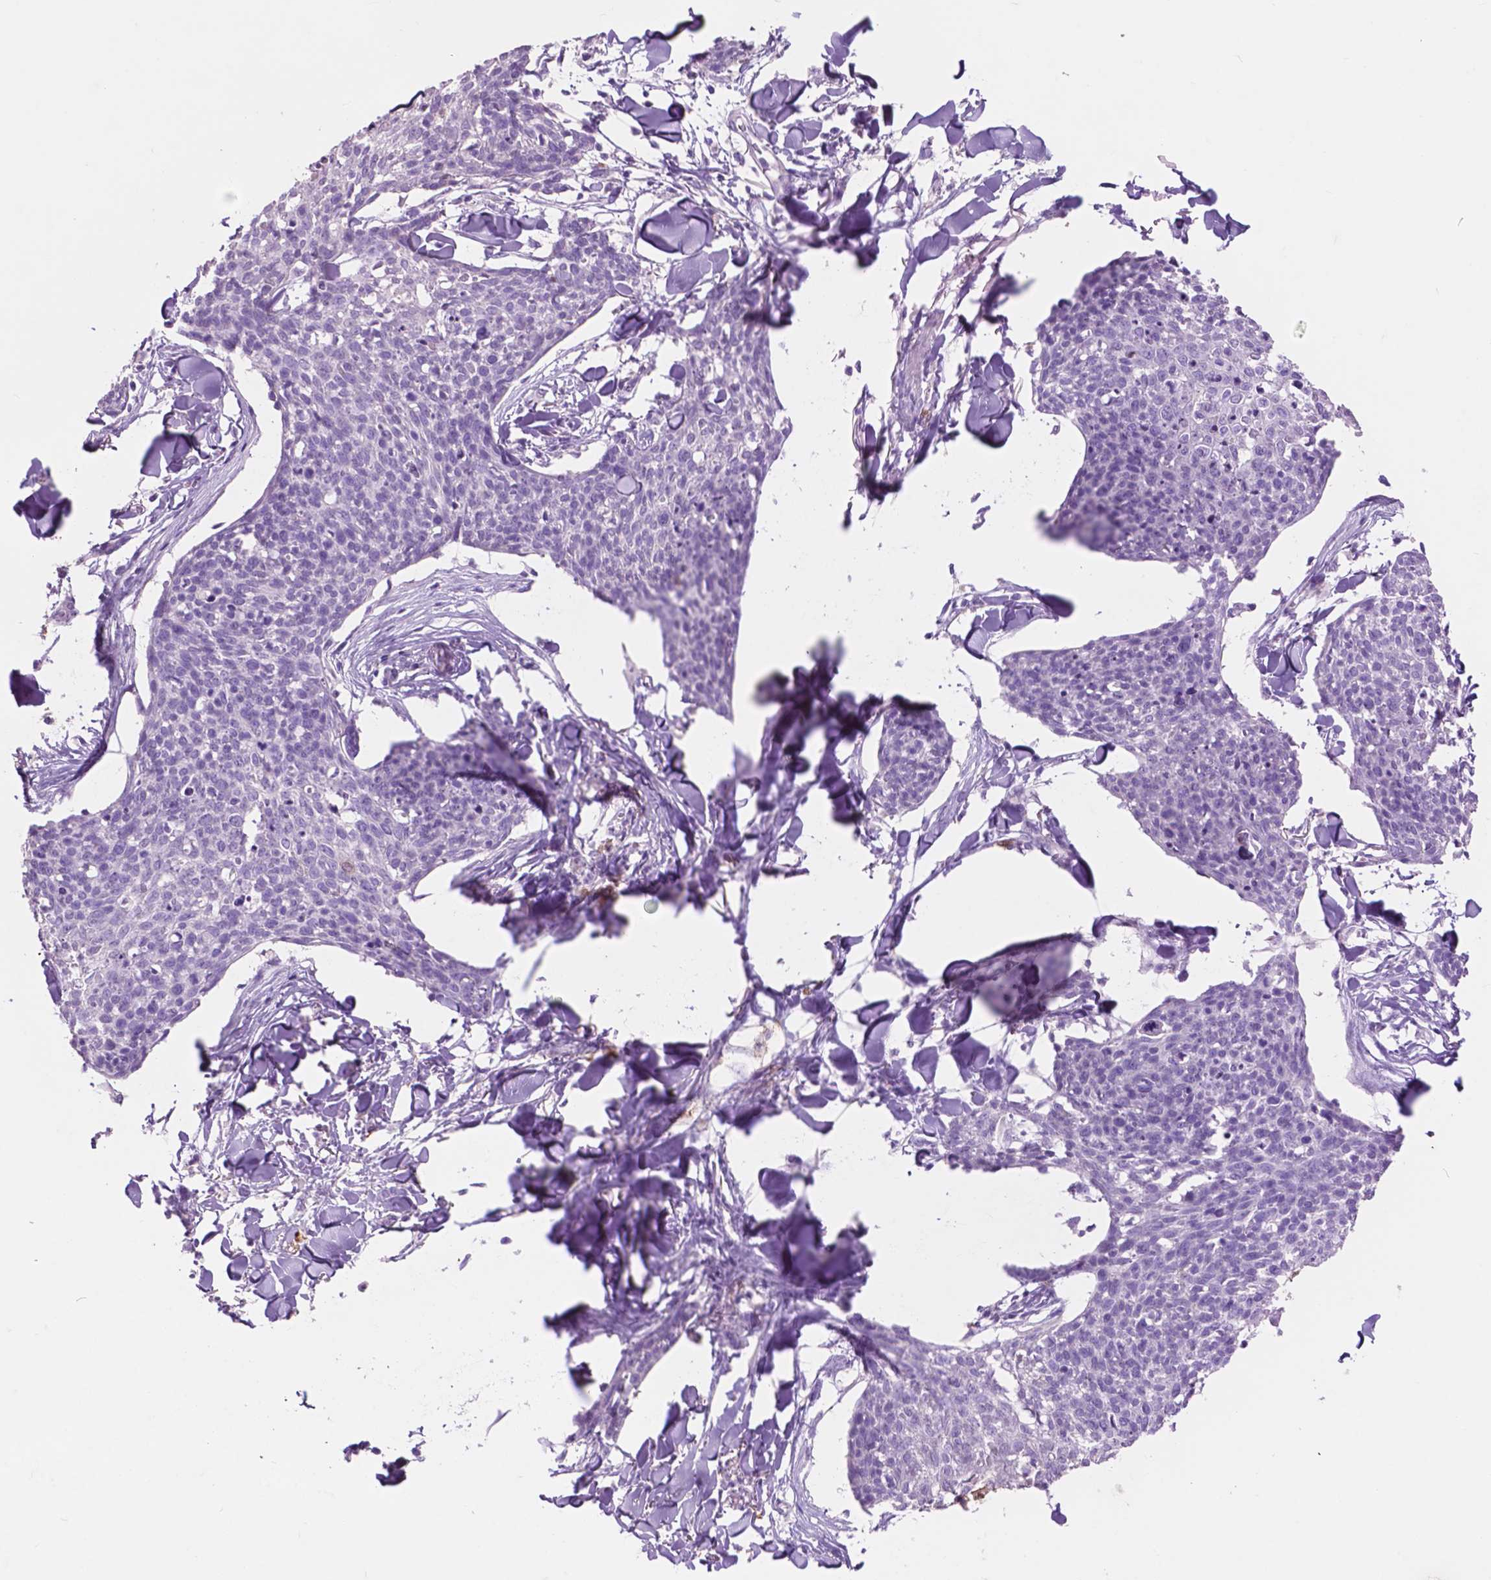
{"staining": {"intensity": "negative", "quantity": "none", "location": "none"}, "tissue": "skin cancer", "cell_type": "Tumor cells", "image_type": "cancer", "snomed": [{"axis": "morphology", "description": "Squamous cell carcinoma, NOS"}, {"axis": "topography", "description": "Skin"}, {"axis": "topography", "description": "Vulva"}], "caption": "This is an immunohistochemistry (IHC) micrograph of skin squamous cell carcinoma. There is no positivity in tumor cells.", "gene": "IDO1", "patient": {"sex": "female", "age": 75}}